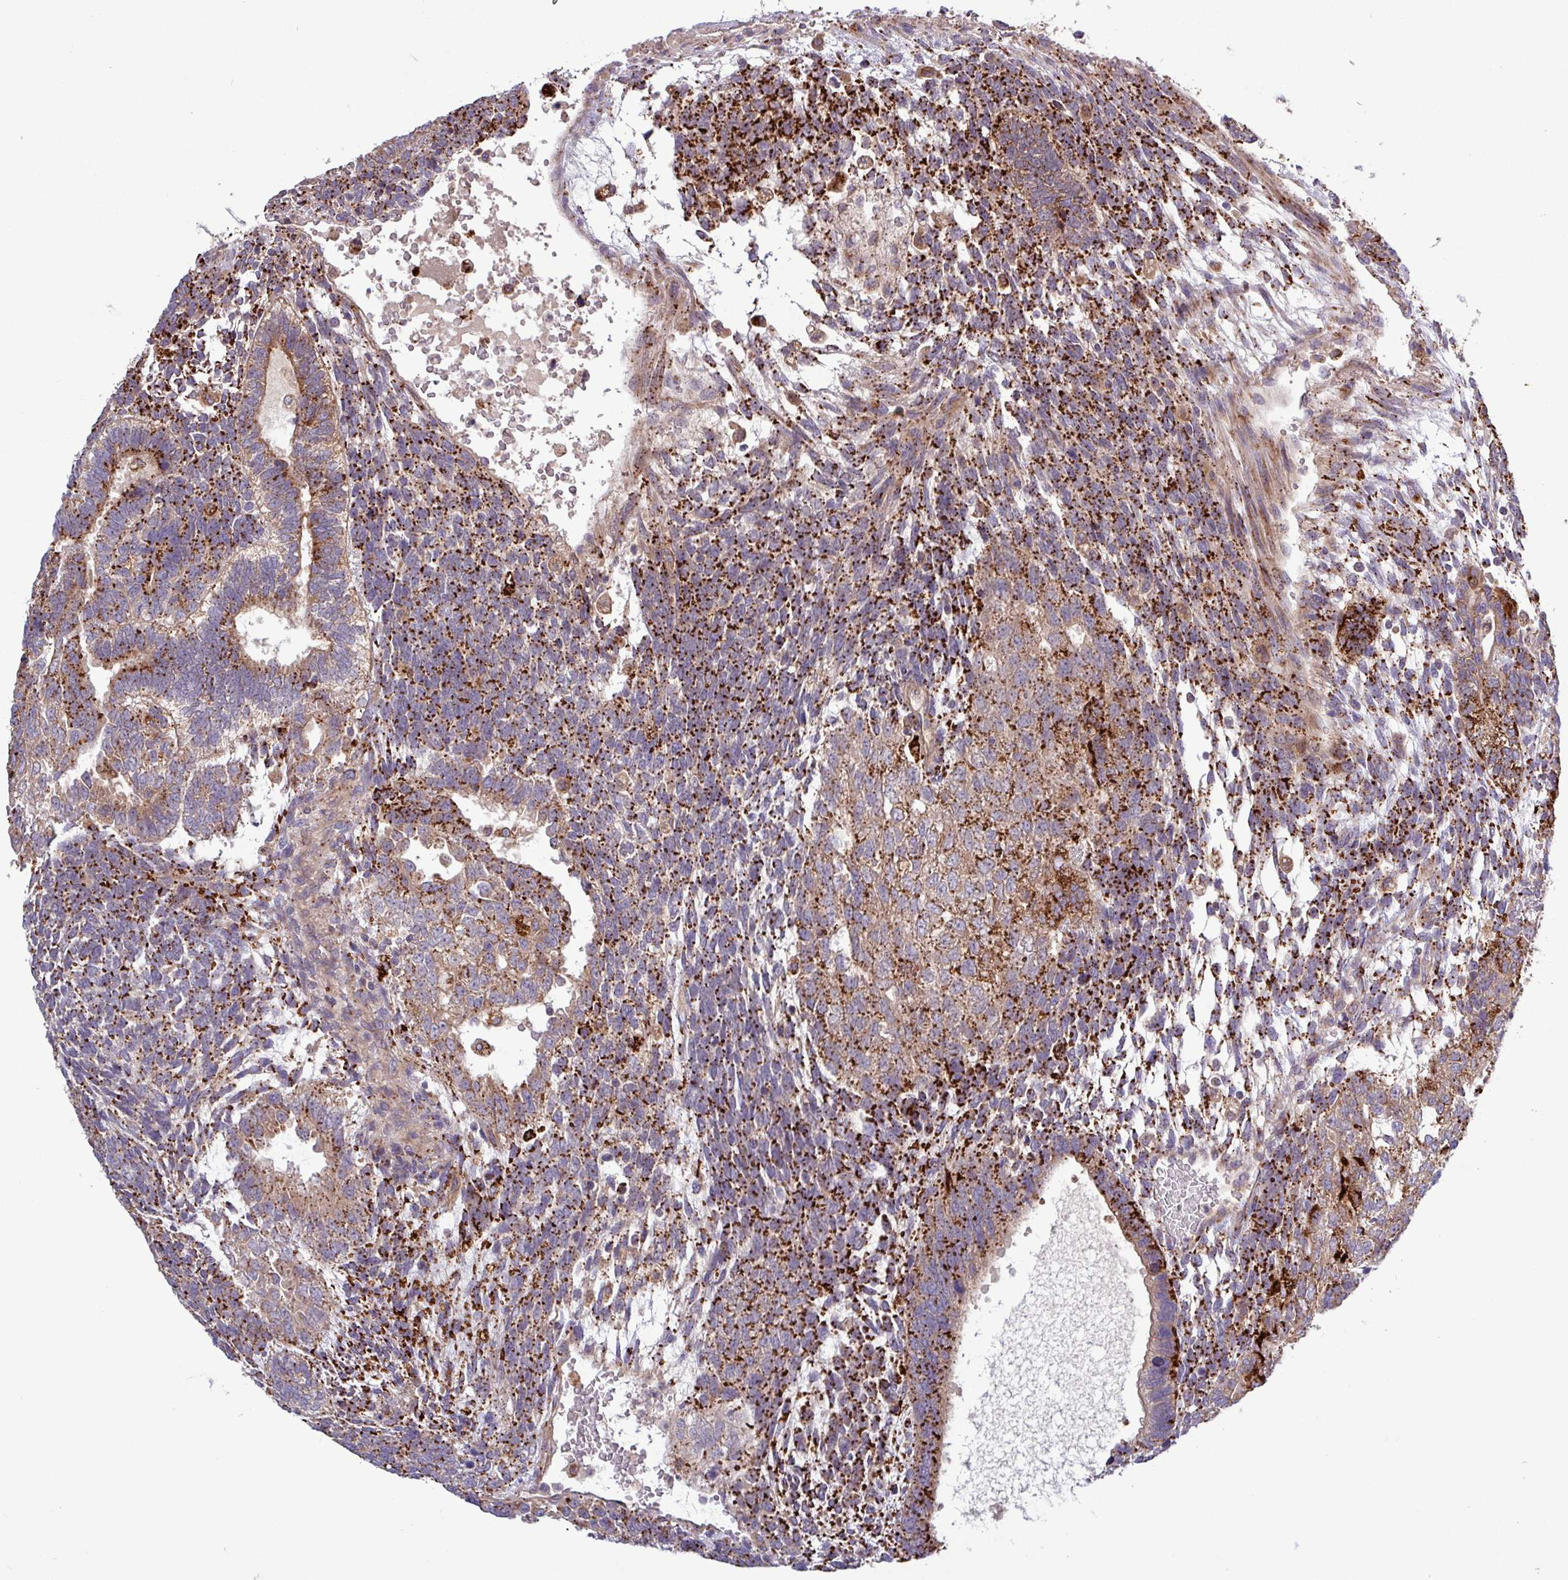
{"staining": {"intensity": "strong", "quantity": "25%-75%", "location": "cytoplasmic/membranous"}, "tissue": "testis cancer", "cell_type": "Tumor cells", "image_type": "cancer", "snomed": [{"axis": "morphology", "description": "Carcinoma, Embryonal, NOS"}, {"axis": "topography", "description": "Testis"}], "caption": "Immunohistochemical staining of embryonal carcinoma (testis) shows high levels of strong cytoplasmic/membranous protein positivity in approximately 25%-75% of tumor cells.", "gene": "PLIN2", "patient": {"sex": "male", "age": 23}}